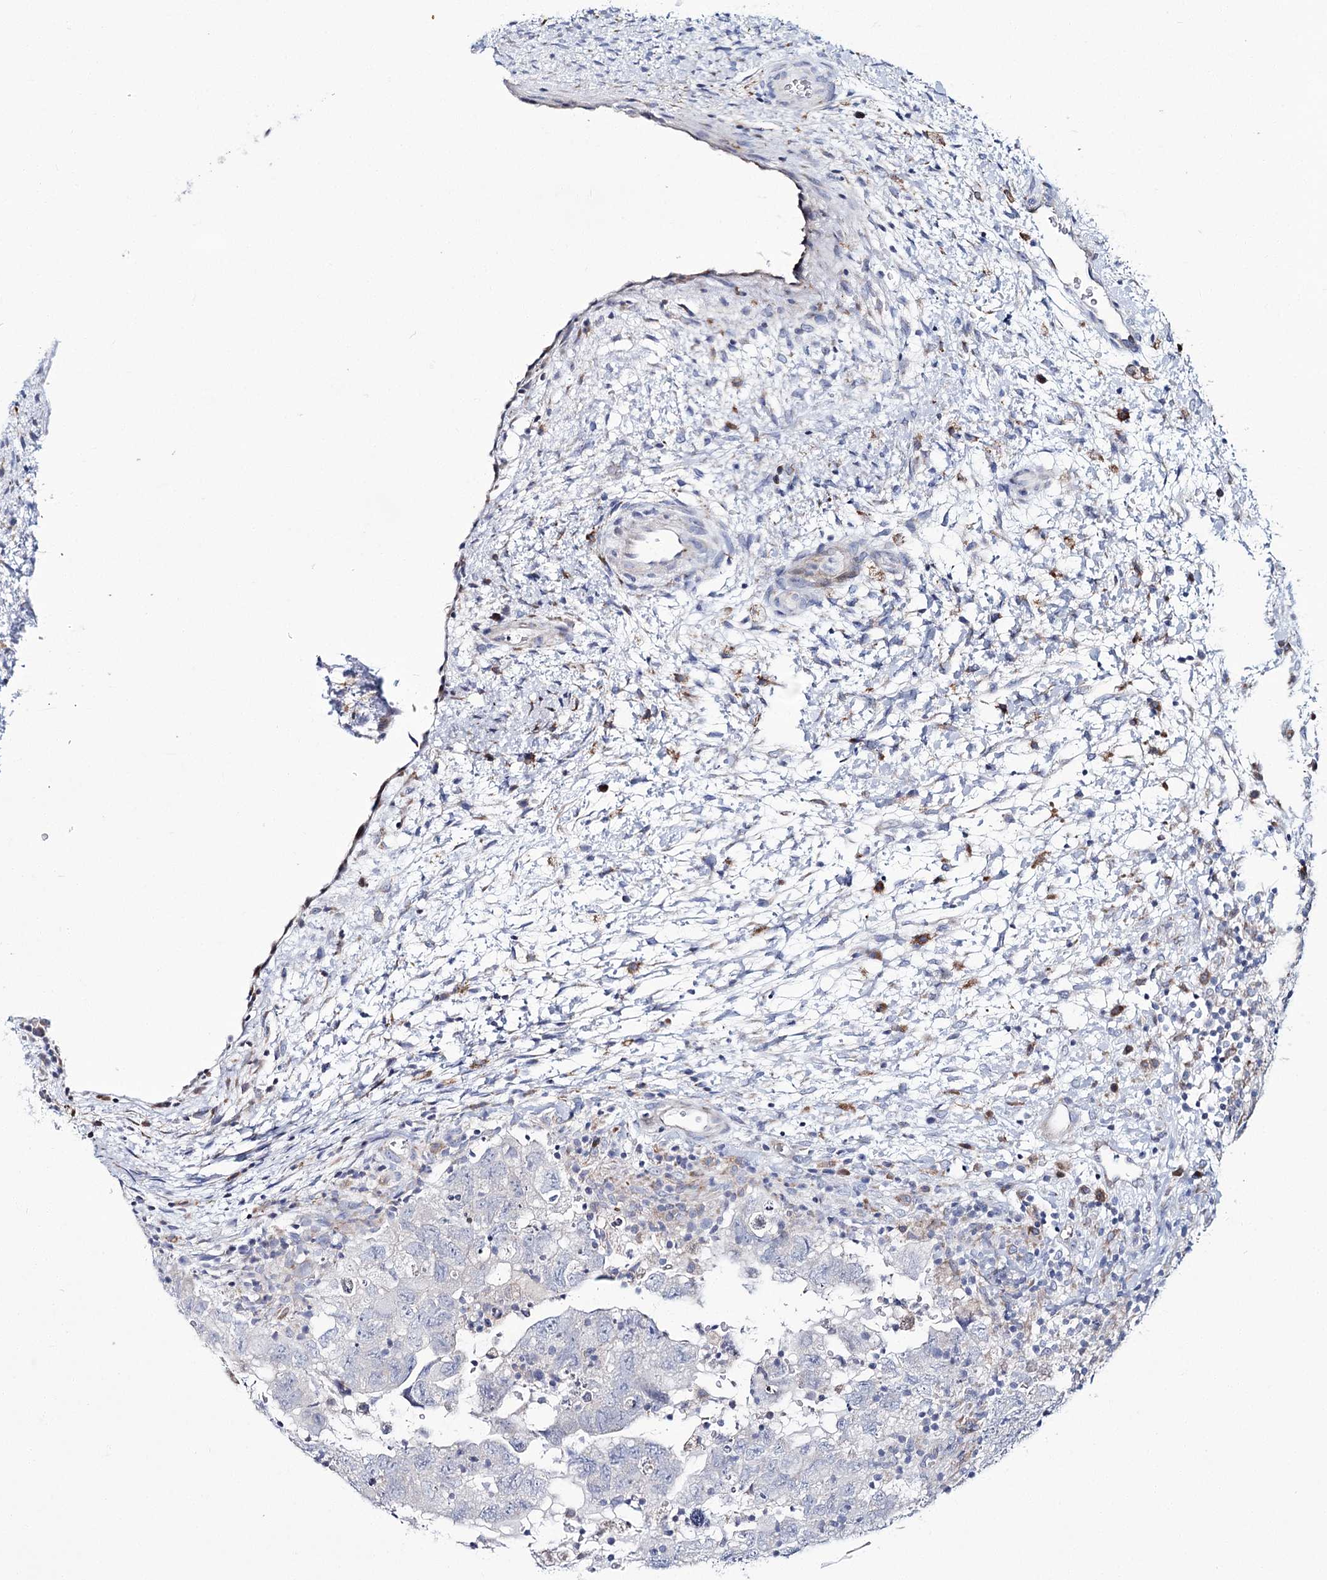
{"staining": {"intensity": "negative", "quantity": "none", "location": "none"}, "tissue": "testis cancer", "cell_type": "Tumor cells", "image_type": "cancer", "snomed": [{"axis": "morphology", "description": "Carcinoma, Embryonal, NOS"}, {"axis": "topography", "description": "Testis"}], "caption": "Testis embryonal carcinoma was stained to show a protein in brown. There is no significant staining in tumor cells. (Brightfield microscopy of DAB immunohistochemistry at high magnification).", "gene": "CPLANE1", "patient": {"sex": "male", "age": 37}}